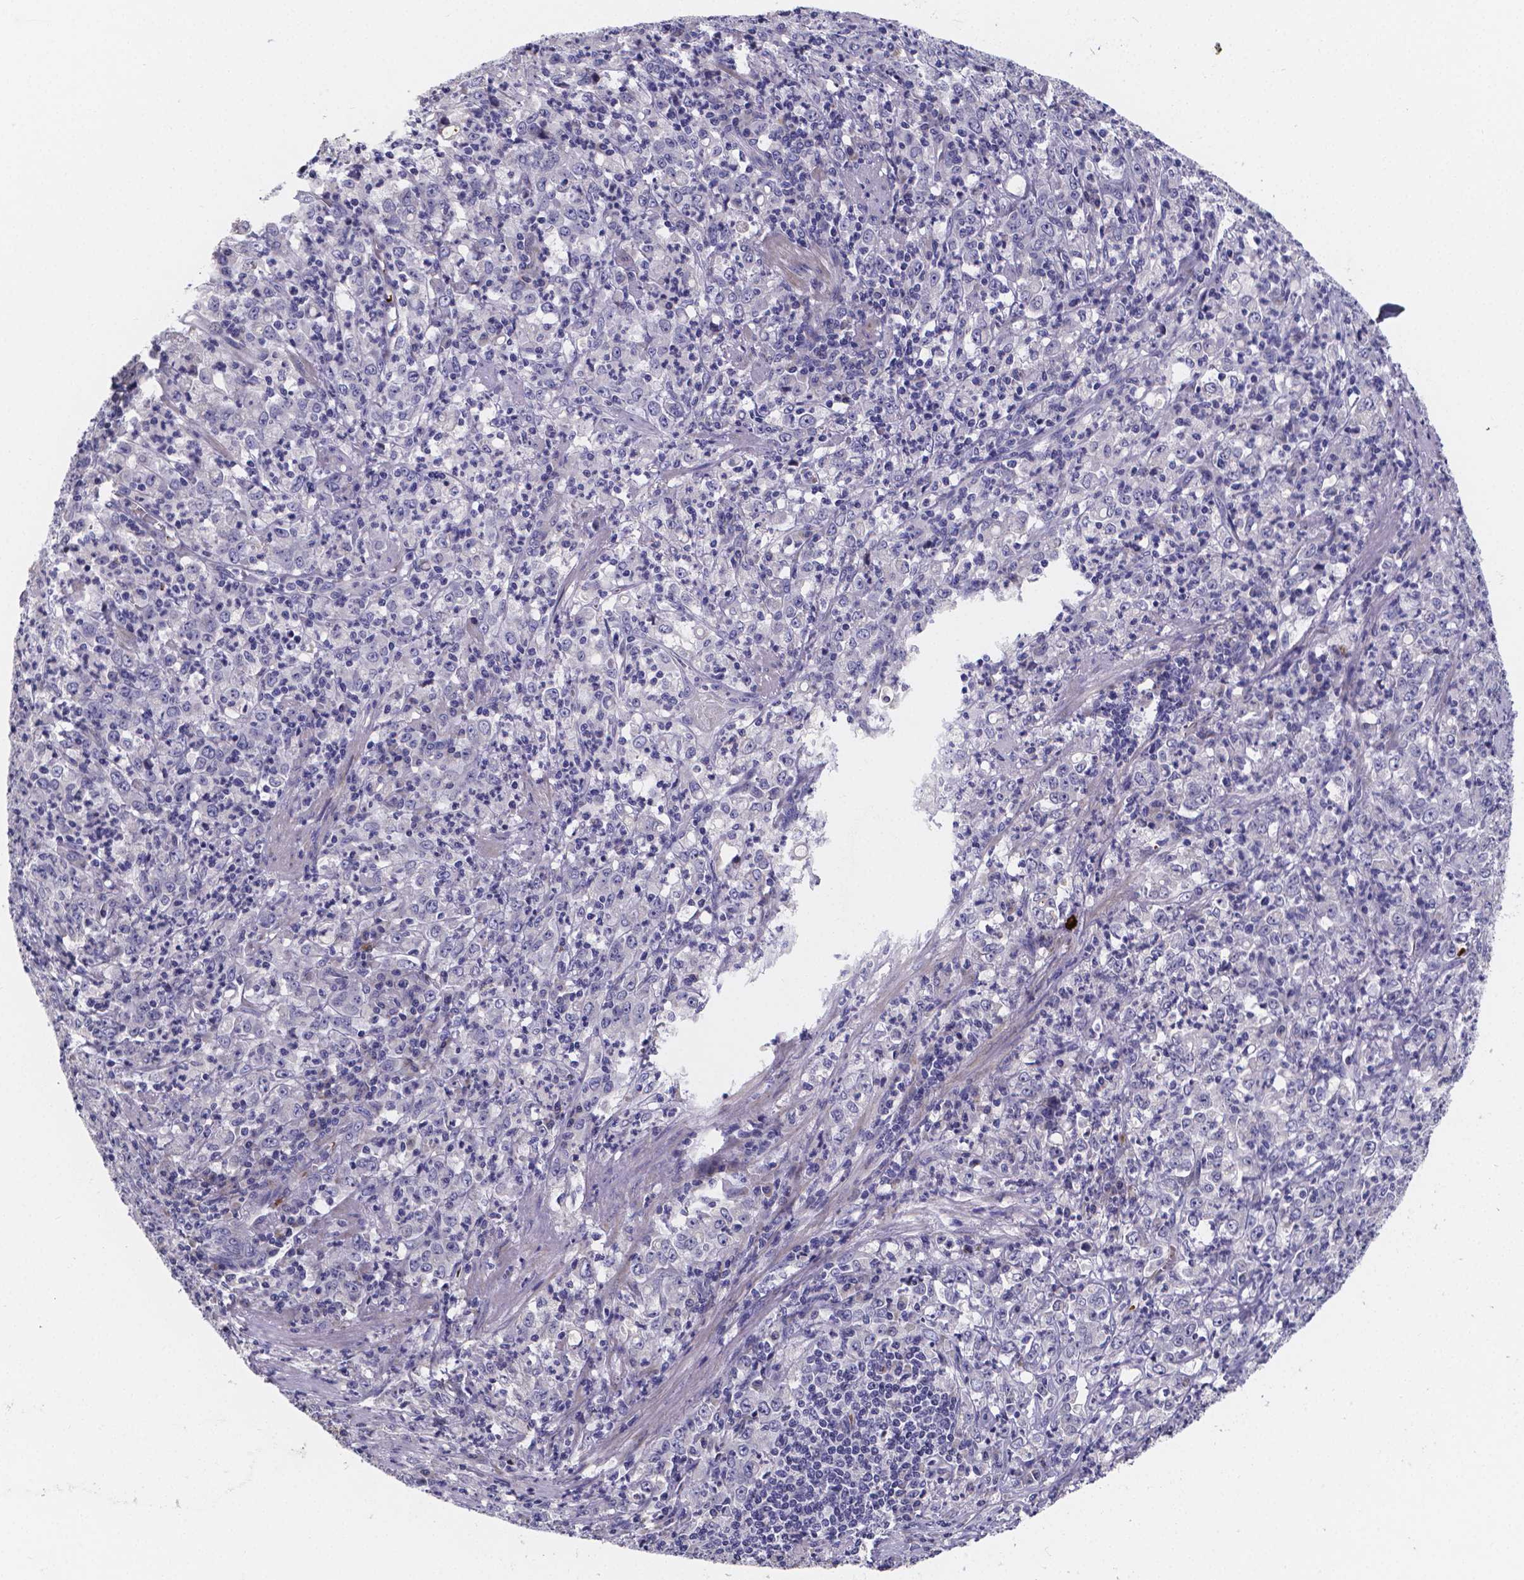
{"staining": {"intensity": "negative", "quantity": "none", "location": "none"}, "tissue": "stomach cancer", "cell_type": "Tumor cells", "image_type": "cancer", "snomed": [{"axis": "morphology", "description": "Adenocarcinoma, NOS"}, {"axis": "topography", "description": "Stomach, lower"}], "caption": "Tumor cells show no significant staining in stomach cancer (adenocarcinoma).", "gene": "GABRA3", "patient": {"sex": "female", "age": 71}}